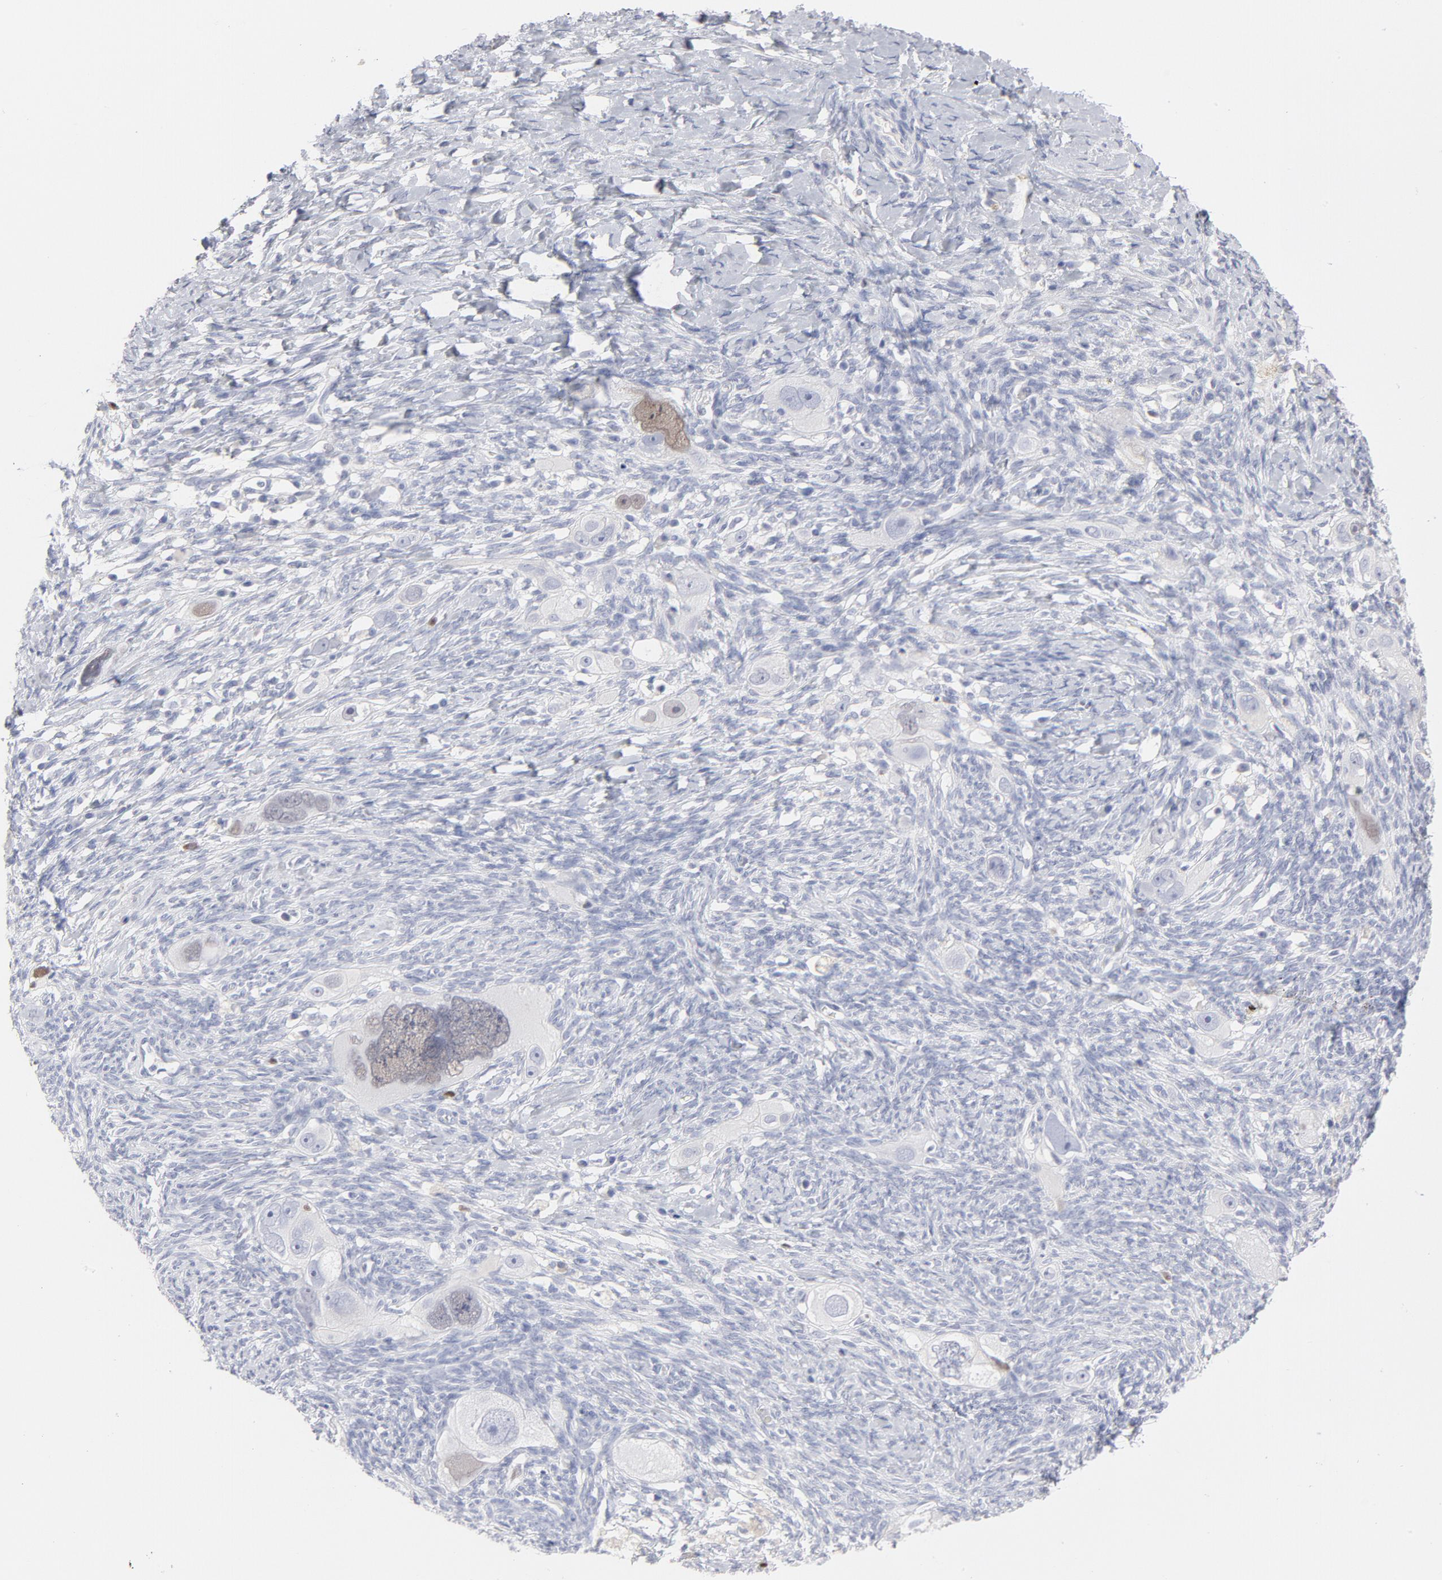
{"staining": {"intensity": "moderate", "quantity": "<25%", "location": "nuclear"}, "tissue": "ovarian cancer", "cell_type": "Tumor cells", "image_type": "cancer", "snomed": [{"axis": "morphology", "description": "Normal tissue, NOS"}, {"axis": "morphology", "description": "Cystadenocarcinoma, serous, NOS"}, {"axis": "topography", "description": "Ovary"}], "caption": "Ovarian cancer tissue displays moderate nuclear positivity in approximately <25% of tumor cells, visualized by immunohistochemistry.", "gene": "MCM7", "patient": {"sex": "female", "age": 62}}